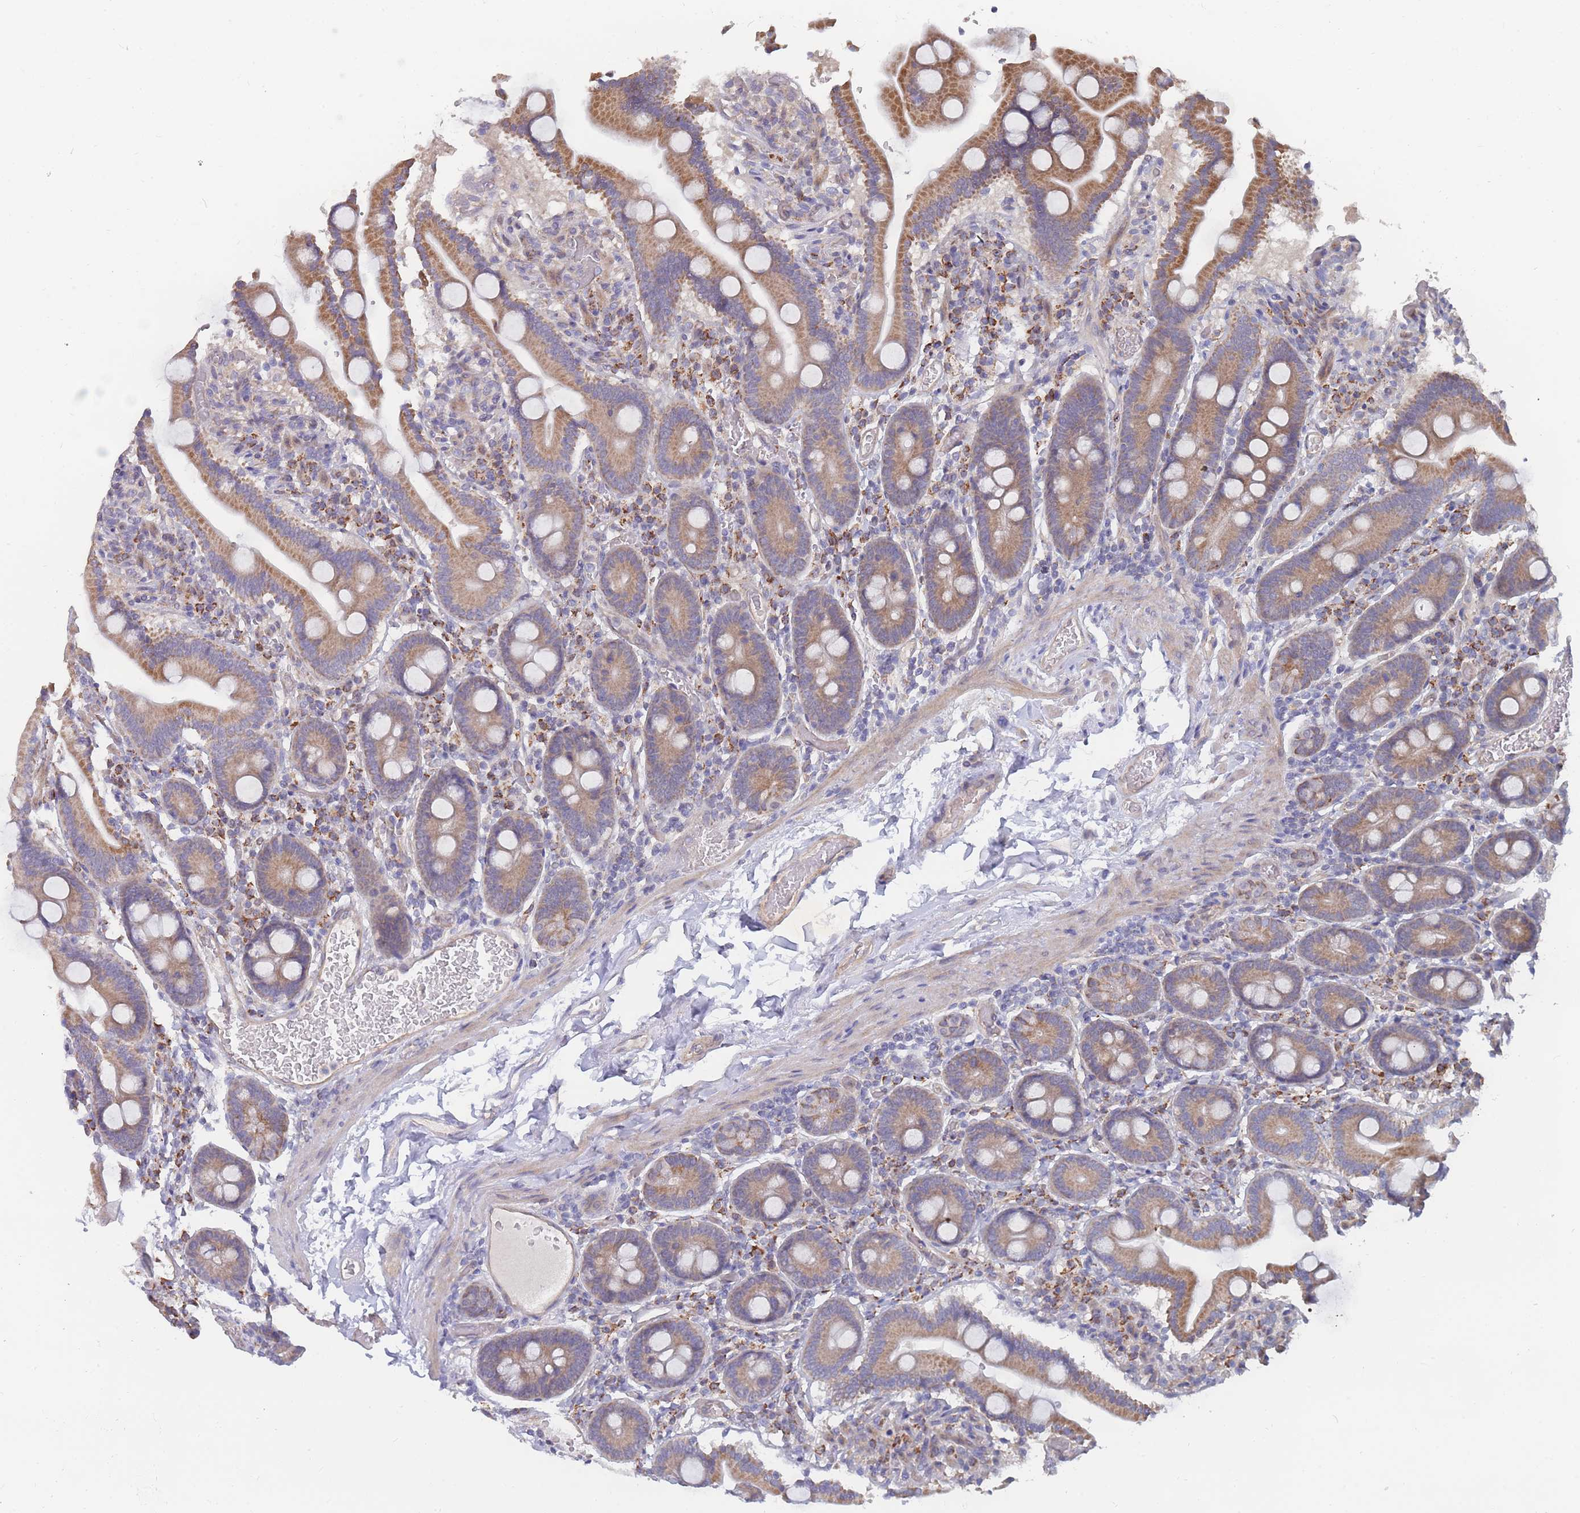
{"staining": {"intensity": "moderate", "quantity": ">75%", "location": "cytoplasmic/membranous"}, "tissue": "duodenum", "cell_type": "Glandular cells", "image_type": "normal", "snomed": [{"axis": "morphology", "description": "Normal tissue, NOS"}, {"axis": "topography", "description": "Duodenum"}], "caption": "An immunohistochemistry (IHC) photomicrograph of benign tissue is shown. Protein staining in brown labels moderate cytoplasmic/membranous positivity in duodenum within glandular cells.", "gene": "NUB1", "patient": {"sex": "male", "age": 55}}